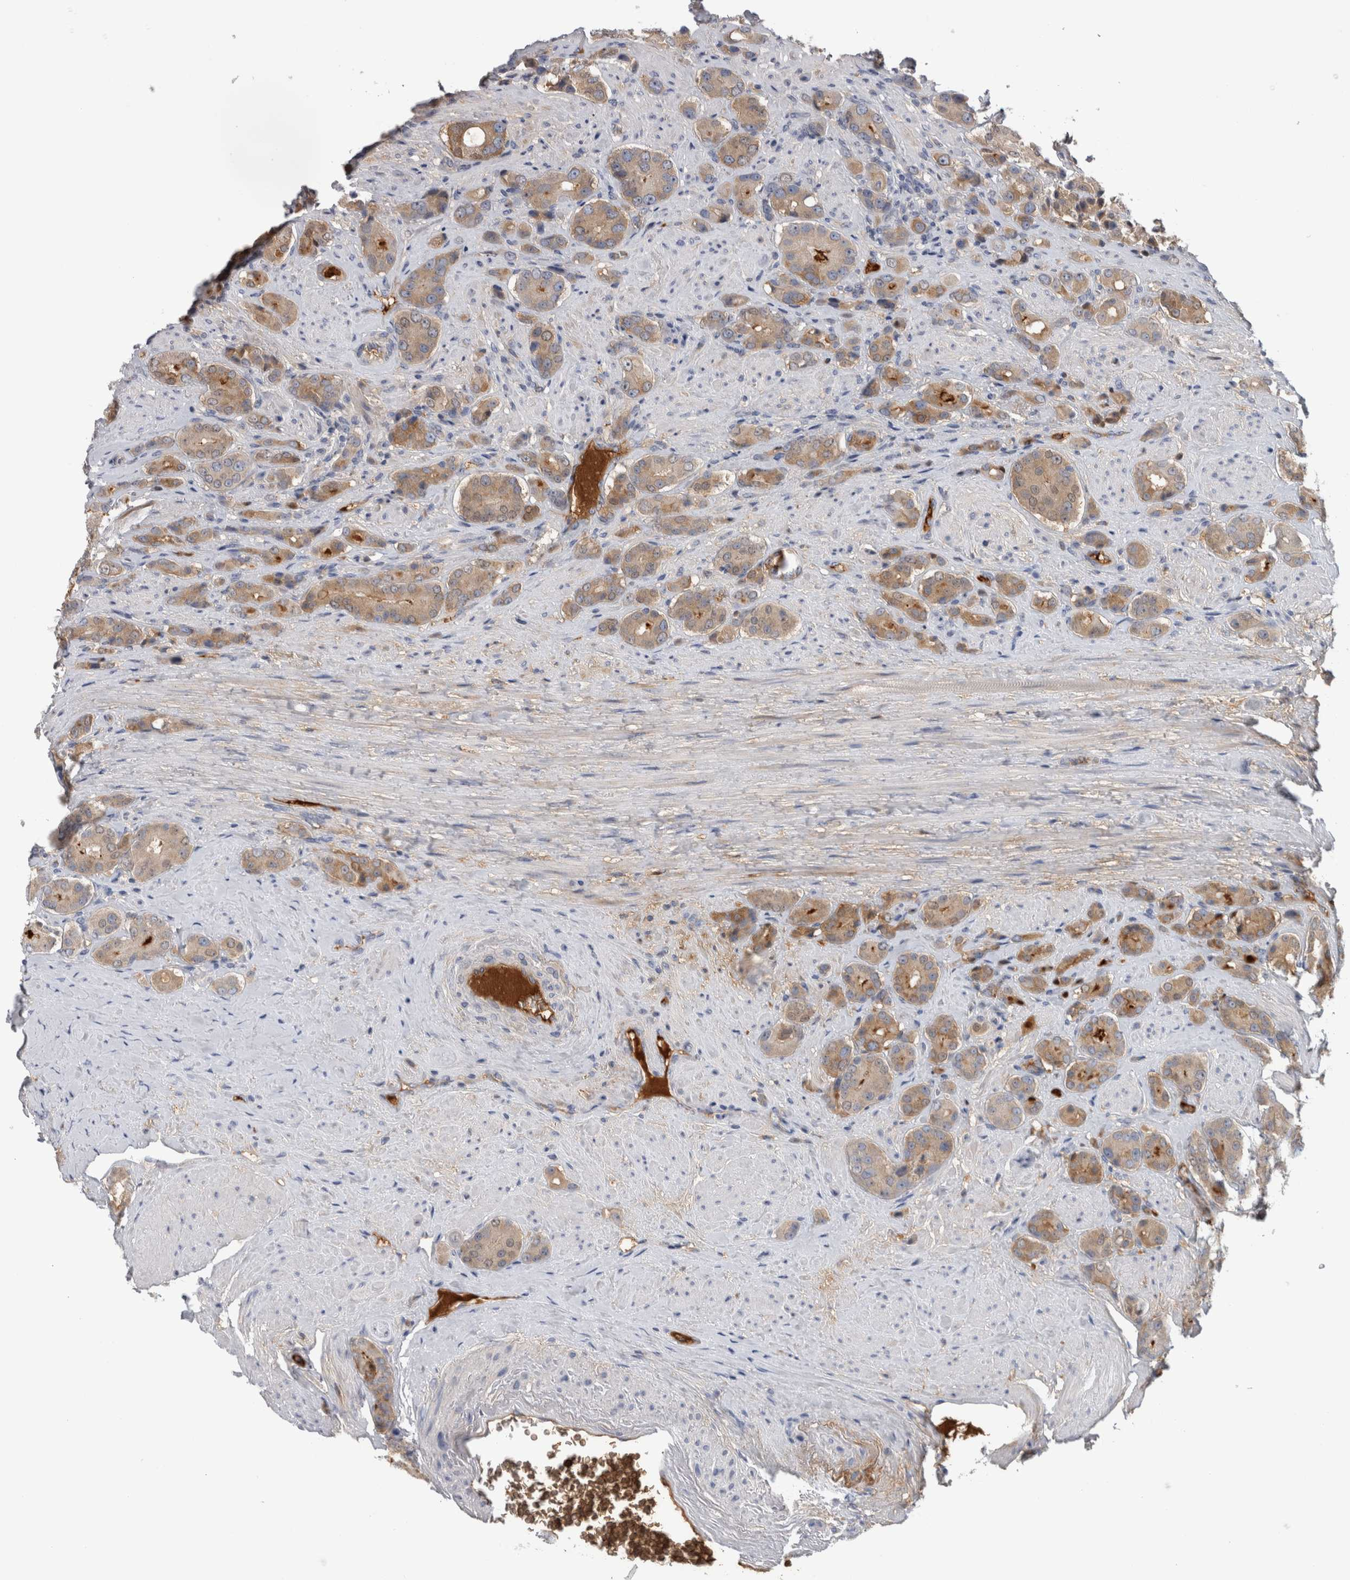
{"staining": {"intensity": "weak", "quantity": "25%-75%", "location": "cytoplasmic/membranous"}, "tissue": "prostate cancer", "cell_type": "Tumor cells", "image_type": "cancer", "snomed": [{"axis": "morphology", "description": "Adenocarcinoma, High grade"}, {"axis": "topography", "description": "Prostate"}], "caption": "Protein staining of prostate cancer tissue displays weak cytoplasmic/membranous positivity in about 25%-75% of tumor cells. (DAB IHC, brown staining for protein, blue staining for nuclei).", "gene": "TBCE", "patient": {"sex": "male", "age": 71}}